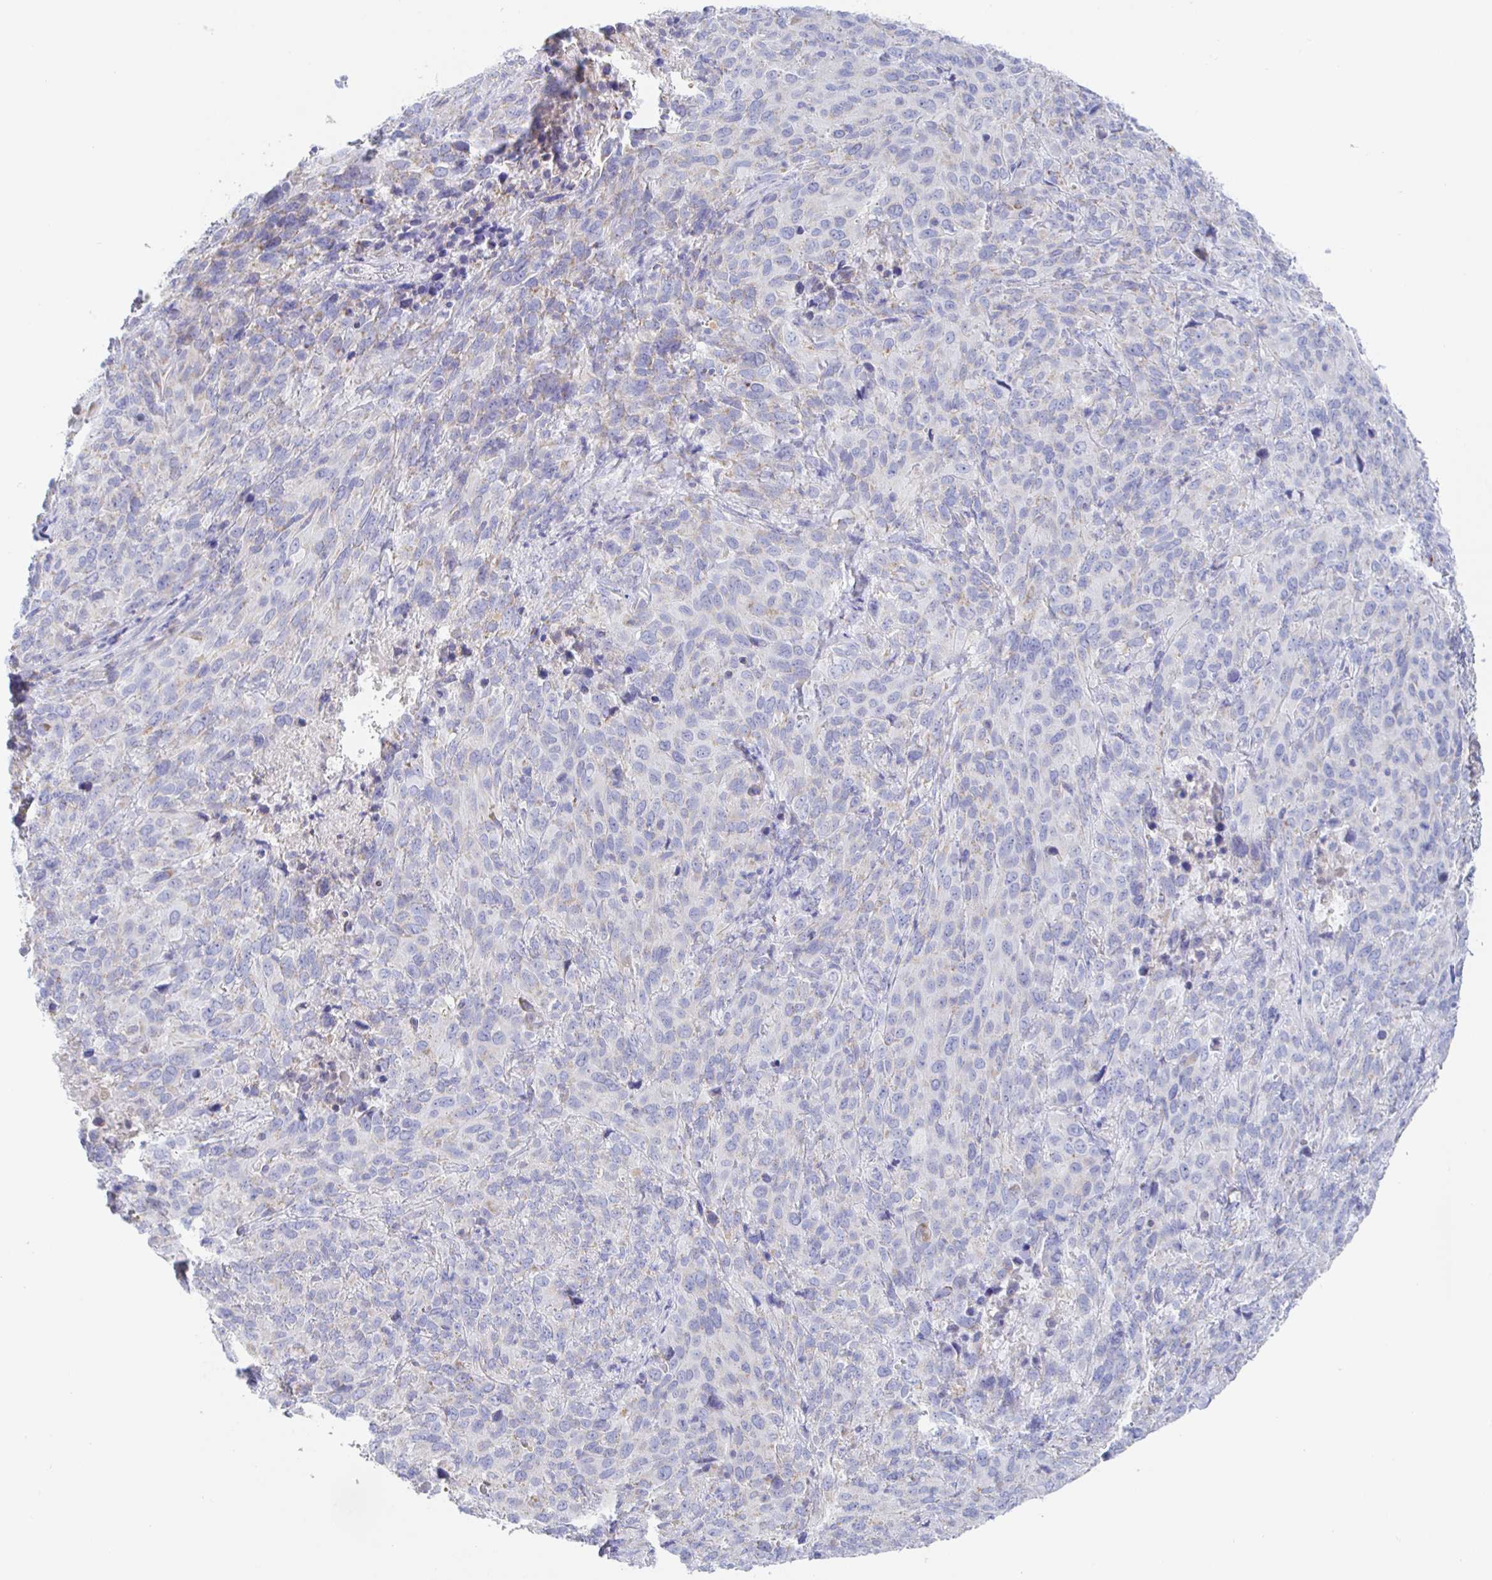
{"staining": {"intensity": "negative", "quantity": "none", "location": "none"}, "tissue": "cervical cancer", "cell_type": "Tumor cells", "image_type": "cancer", "snomed": [{"axis": "morphology", "description": "Squamous cell carcinoma, NOS"}, {"axis": "topography", "description": "Cervix"}], "caption": "Cervical squamous cell carcinoma was stained to show a protein in brown. There is no significant positivity in tumor cells.", "gene": "SYNGR4", "patient": {"sex": "female", "age": 51}}